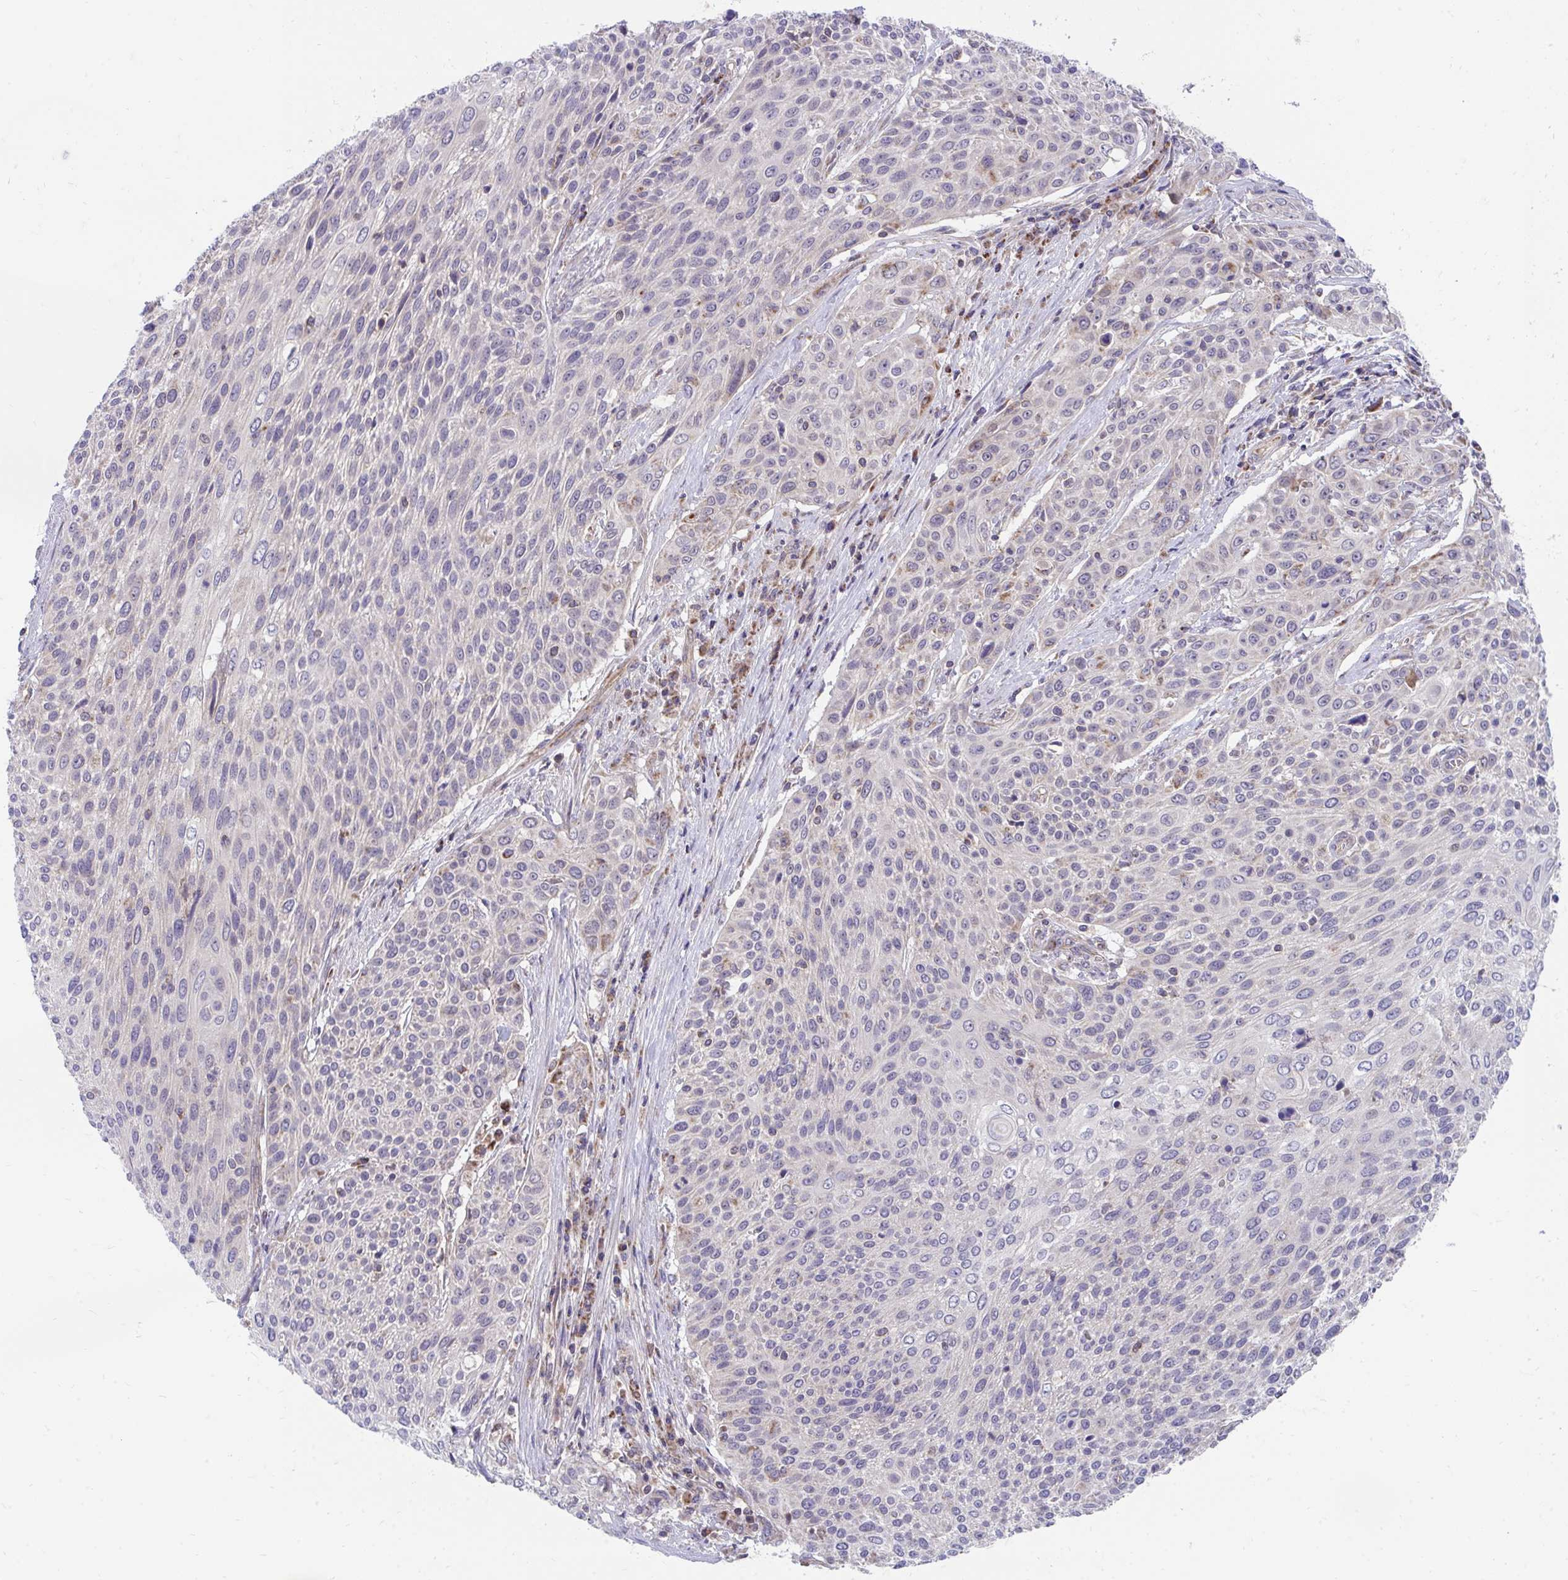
{"staining": {"intensity": "negative", "quantity": "none", "location": "none"}, "tissue": "cervical cancer", "cell_type": "Tumor cells", "image_type": "cancer", "snomed": [{"axis": "morphology", "description": "Squamous cell carcinoma, NOS"}, {"axis": "topography", "description": "Cervix"}], "caption": "Human cervical cancer (squamous cell carcinoma) stained for a protein using immunohistochemistry (IHC) reveals no positivity in tumor cells.", "gene": "FHIP1B", "patient": {"sex": "female", "age": 31}}